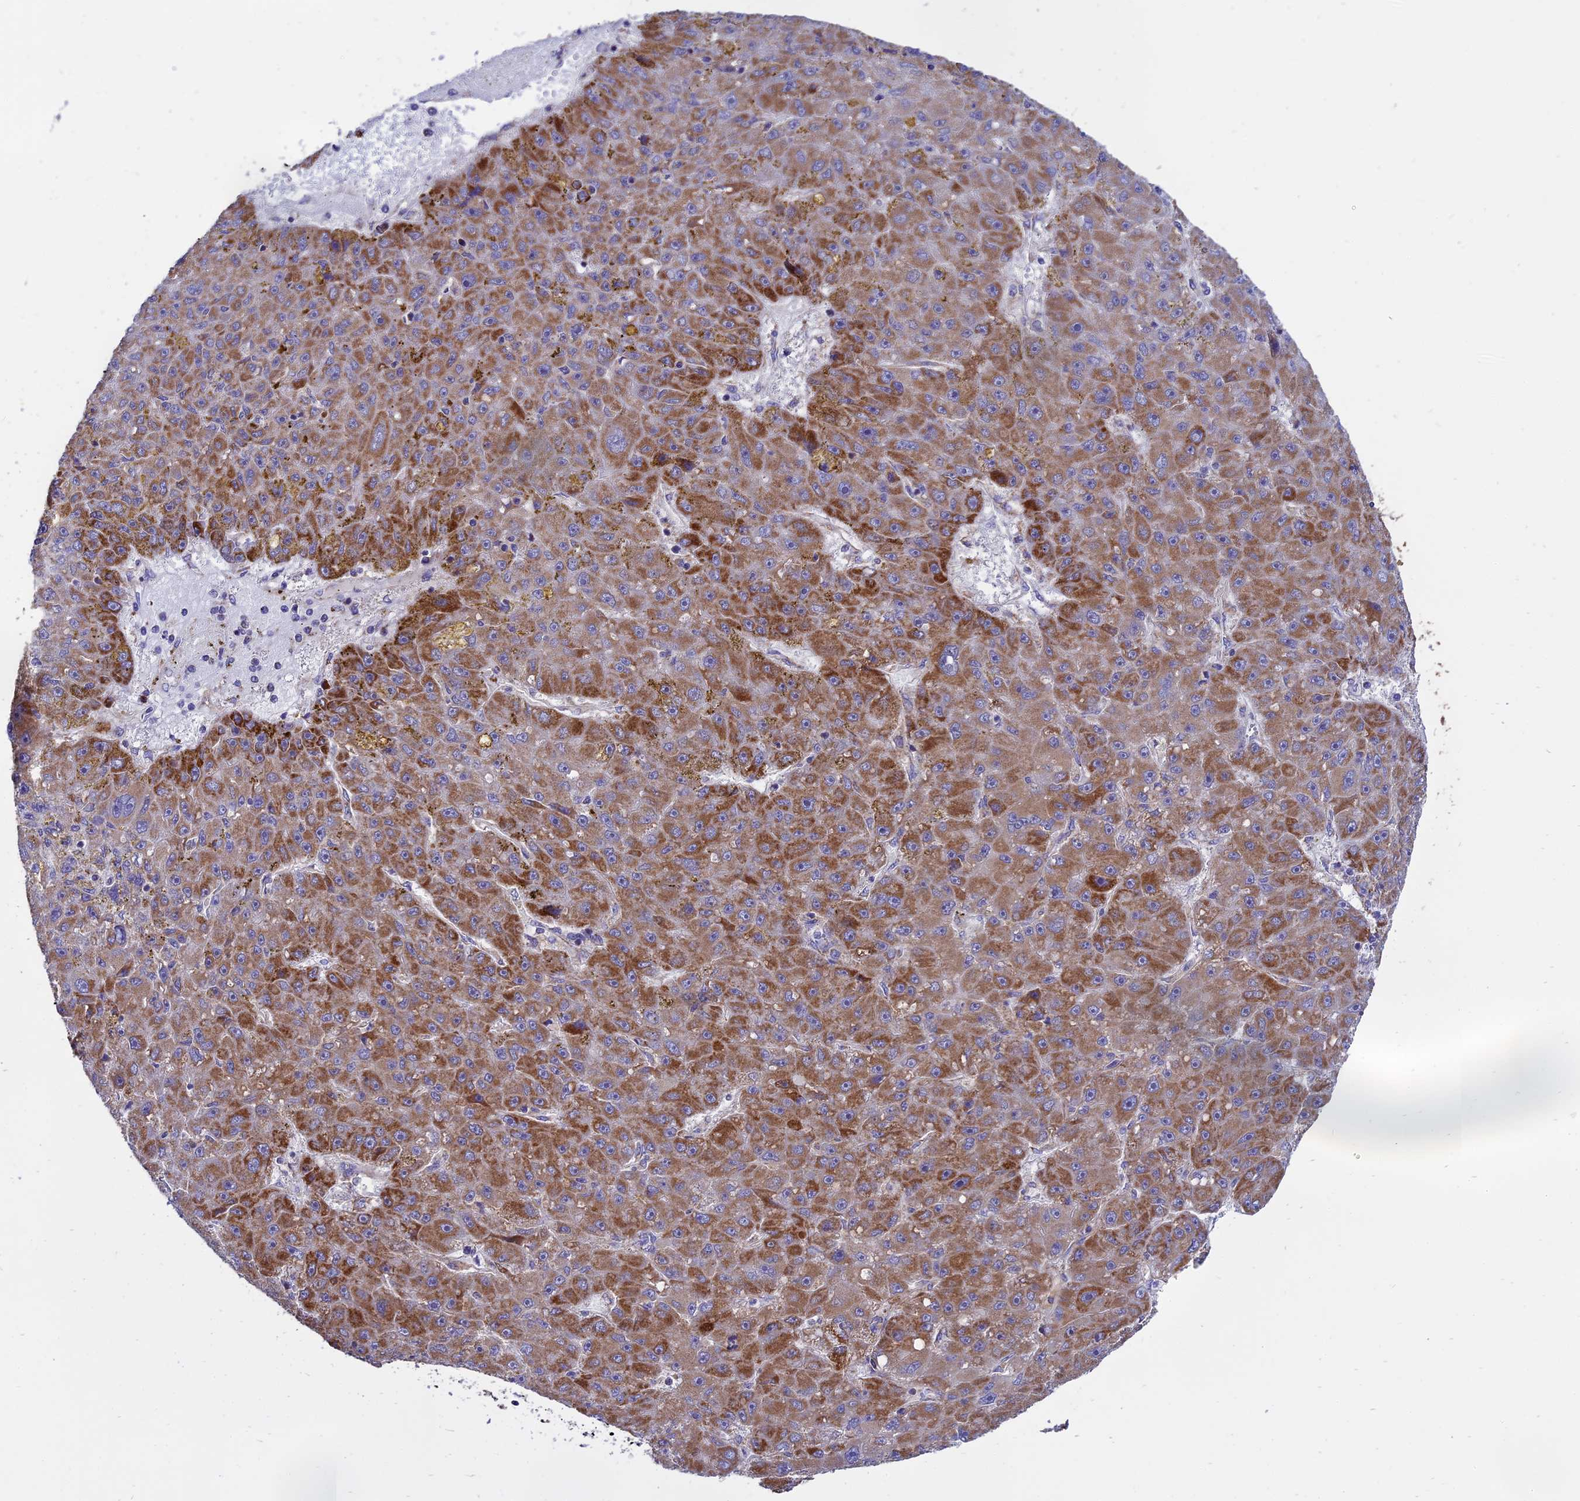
{"staining": {"intensity": "strong", "quantity": ">75%", "location": "cytoplasmic/membranous"}, "tissue": "liver cancer", "cell_type": "Tumor cells", "image_type": "cancer", "snomed": [{"axis": "morphology", "description": "Carcinoma, Hepatocellular, NOS"}, {"axis": "topography", "description": "Liver"}], "caption": "Tumor cells reveal high levels of strong cytoplasmic/membranous positivity in about >75% of cells in liver cancer.", "gene": "MRPS34", "patient": {"sex": "male", "age": 67}}